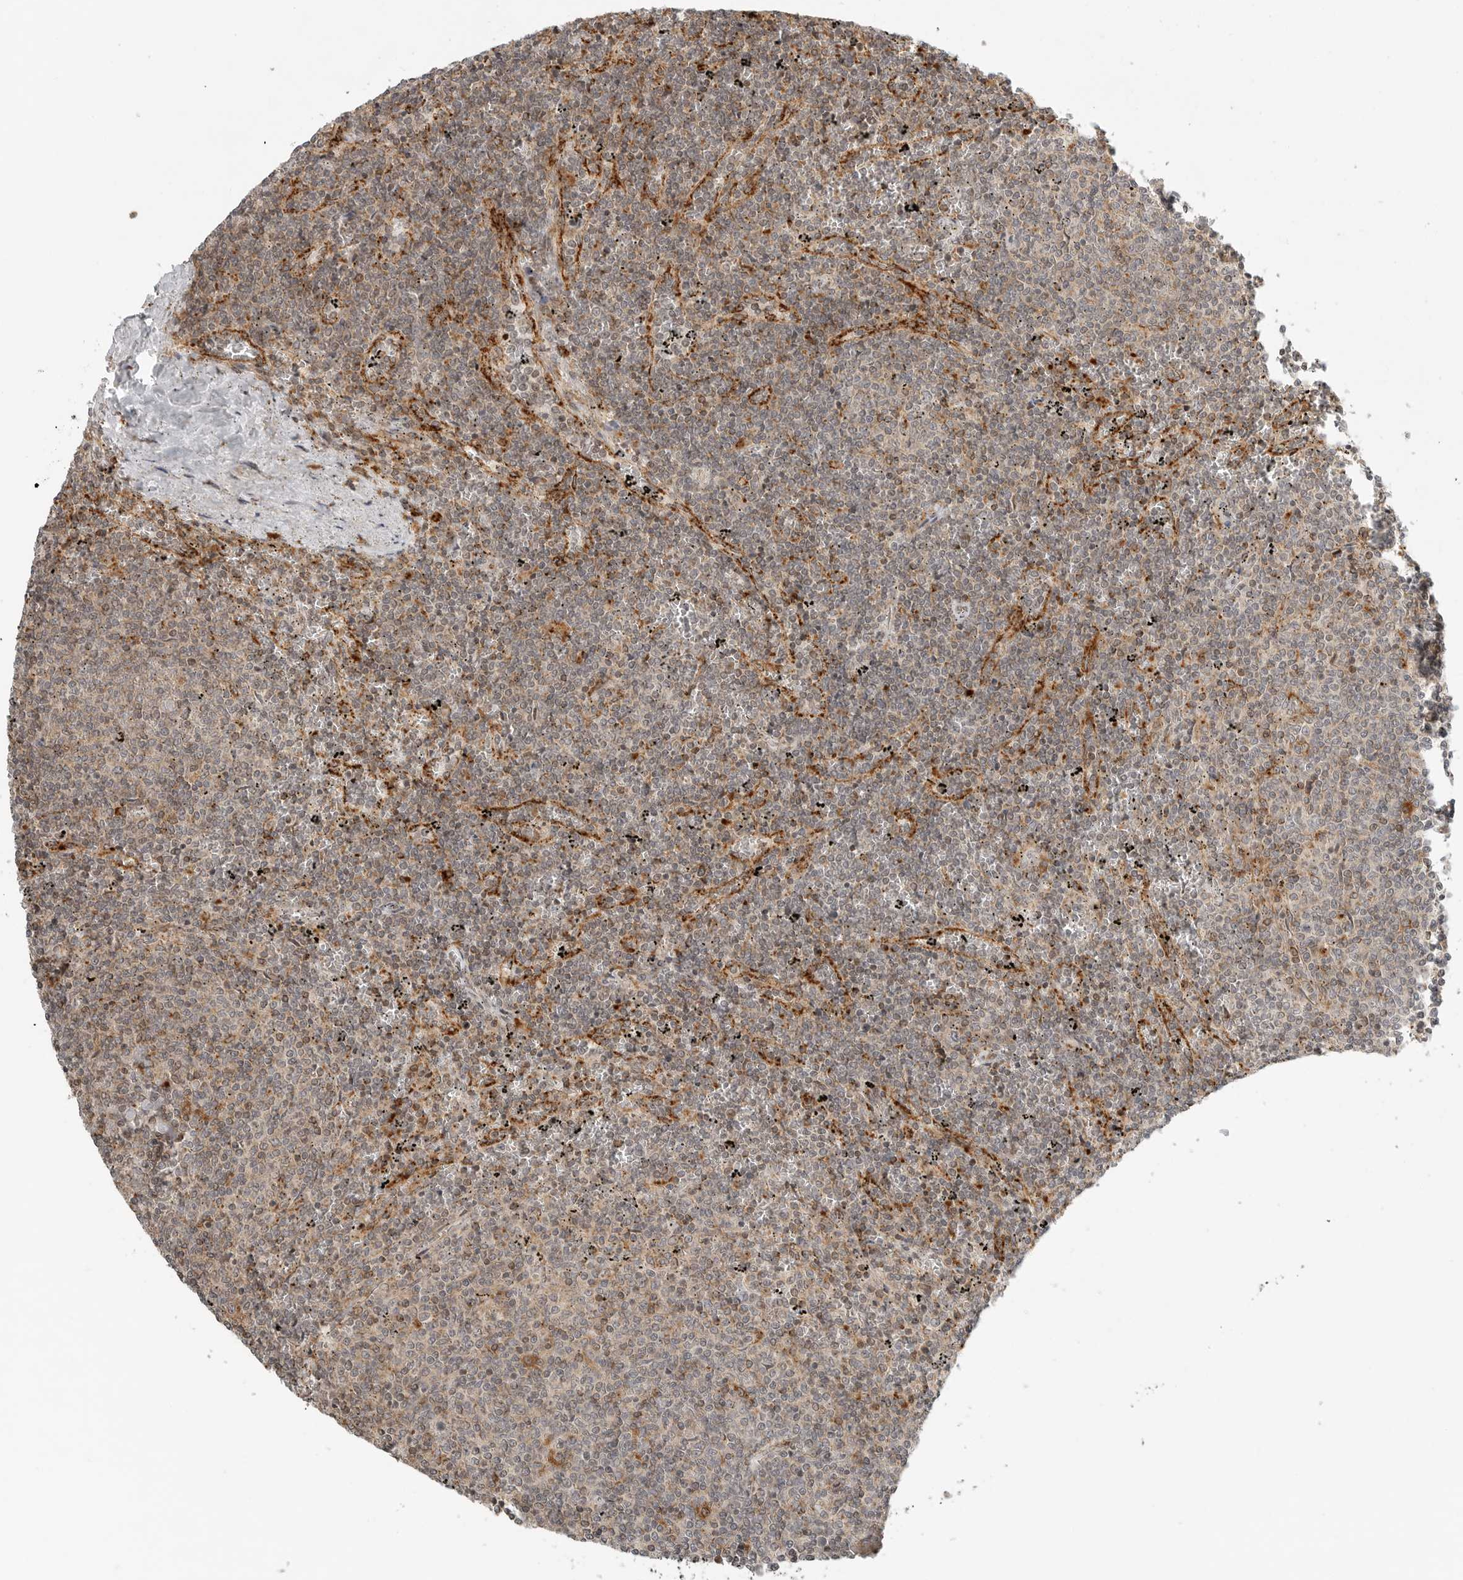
{"staining": {"intensity": "weak", "quantity": "25%-75%", "location": "cytoplasmic/membranous"}, "tissue": "lymphoma", "cell_type": "Tumor cells", "image_type": "cancer", "snomed": [{"axis": "morphology", "description": "Malignant lymphoma, non-Hodgkin's type, Low grade"}, {"axis": "topography", "description": "Spleen"}], "caption": "Immunohistochemistry of human lymphoma displays low levels of weak cytoplasmic/membranous staining in about 25%-75% of tumor cells. The protein is stained brown, and the nuclei are stained in blue (DAB IHC with brightfield microscopy, high magnification).", "gene": "IDUA", "patient": {"sex": "female", "age": 50}}